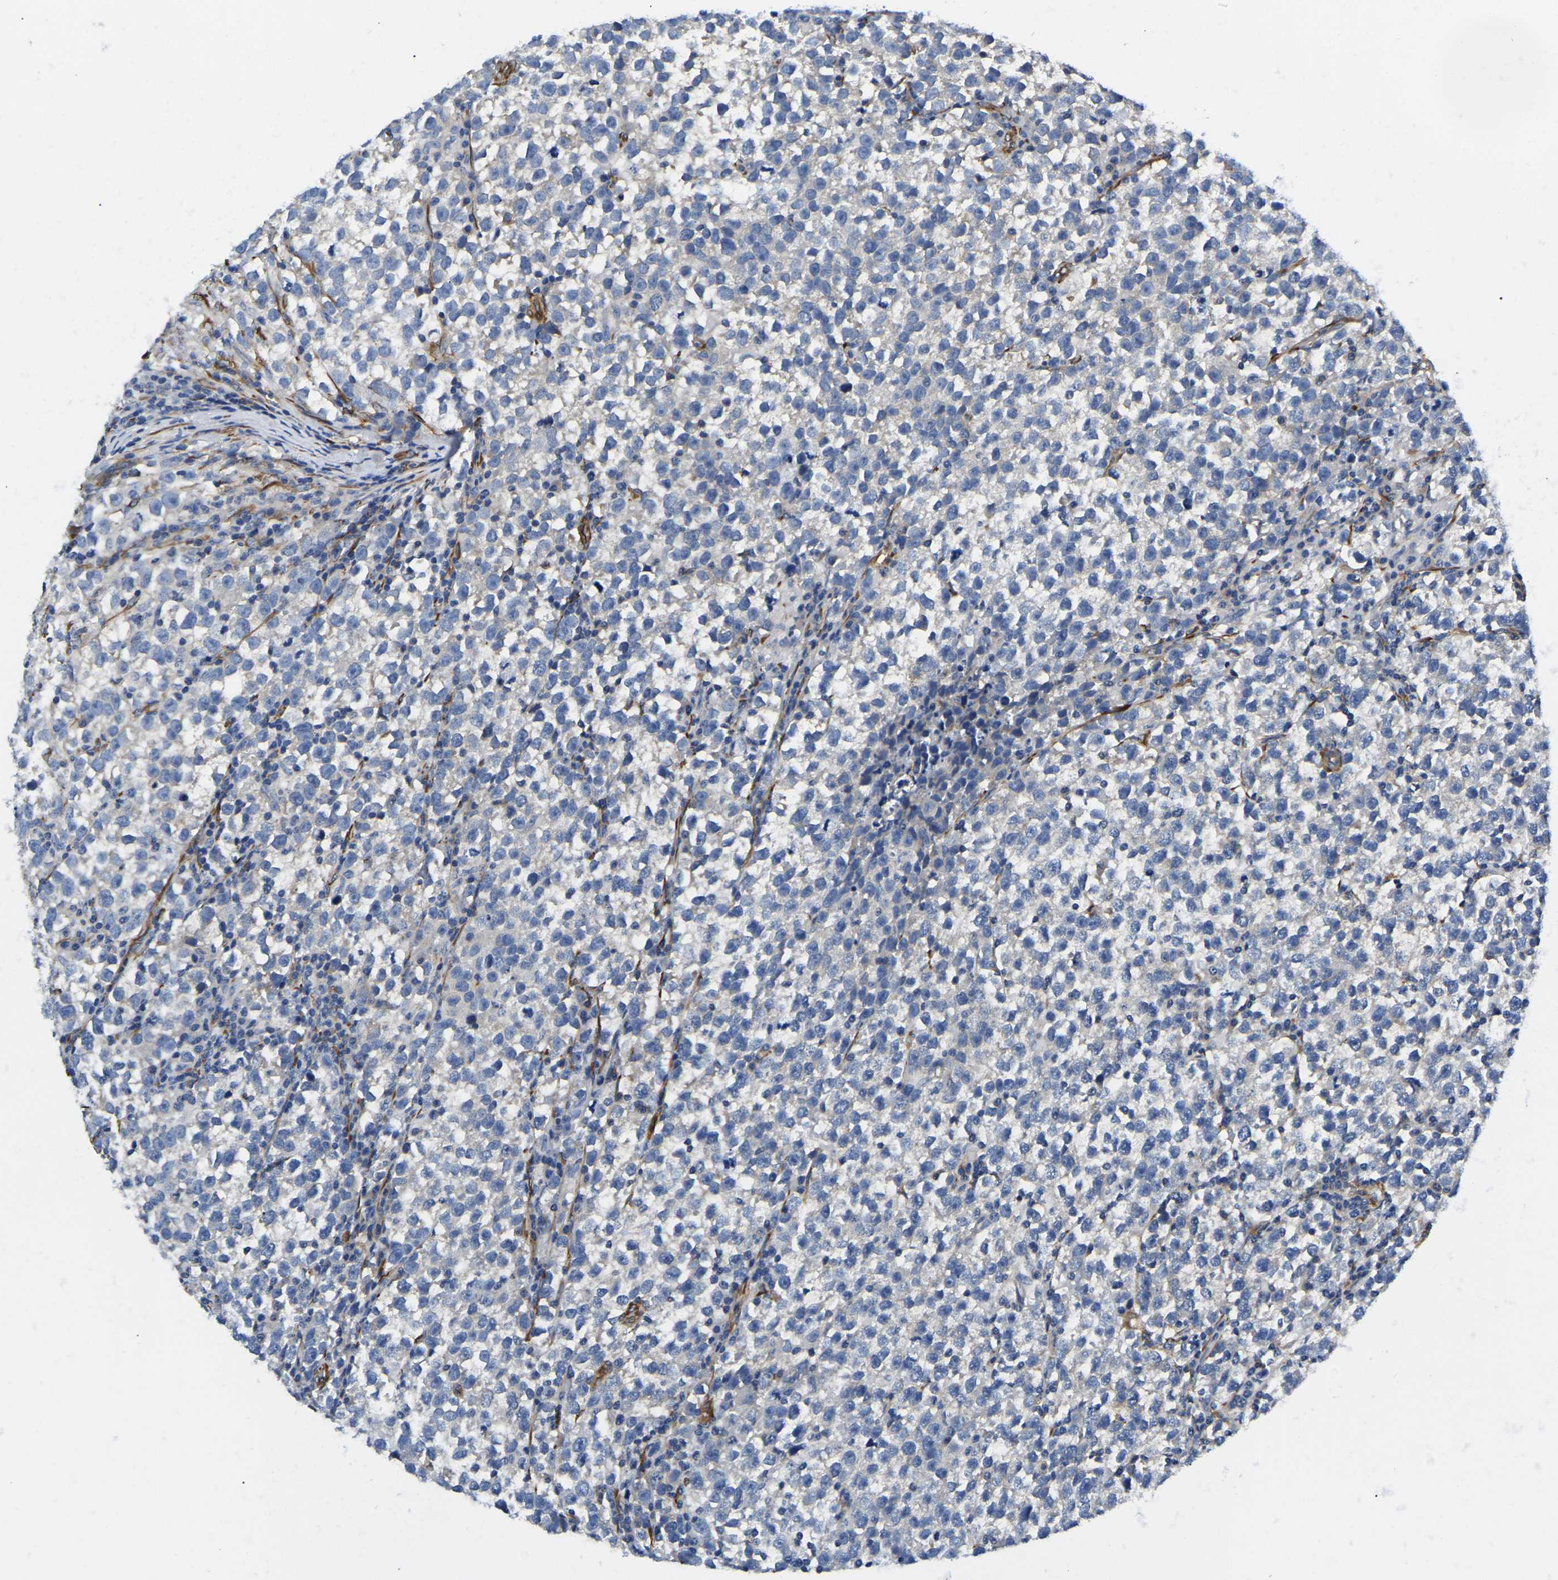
{"staining": {"intensity": "negative", "quantity": "none", "location": "none"}, "tissue": "testis cancer", "cell_type": "Tumor cells", "image_type": "cancer", "snomed": [{"axis": "morphology", "description": "Normal tissue, NOS"}, {"axis": "morphology", "description": "Seminoma, NOS"}, {"axis": "topography", "description": "Testis"}], "caption": "High power microscopy micrograph of an immunohistochemistry micrograph of seminoma (testis), revealing no significant expression in tumor cells. Nuclei are stained in blue.", "gene": "DUSP8", "patient": {"sex": "male", "age": 43}}